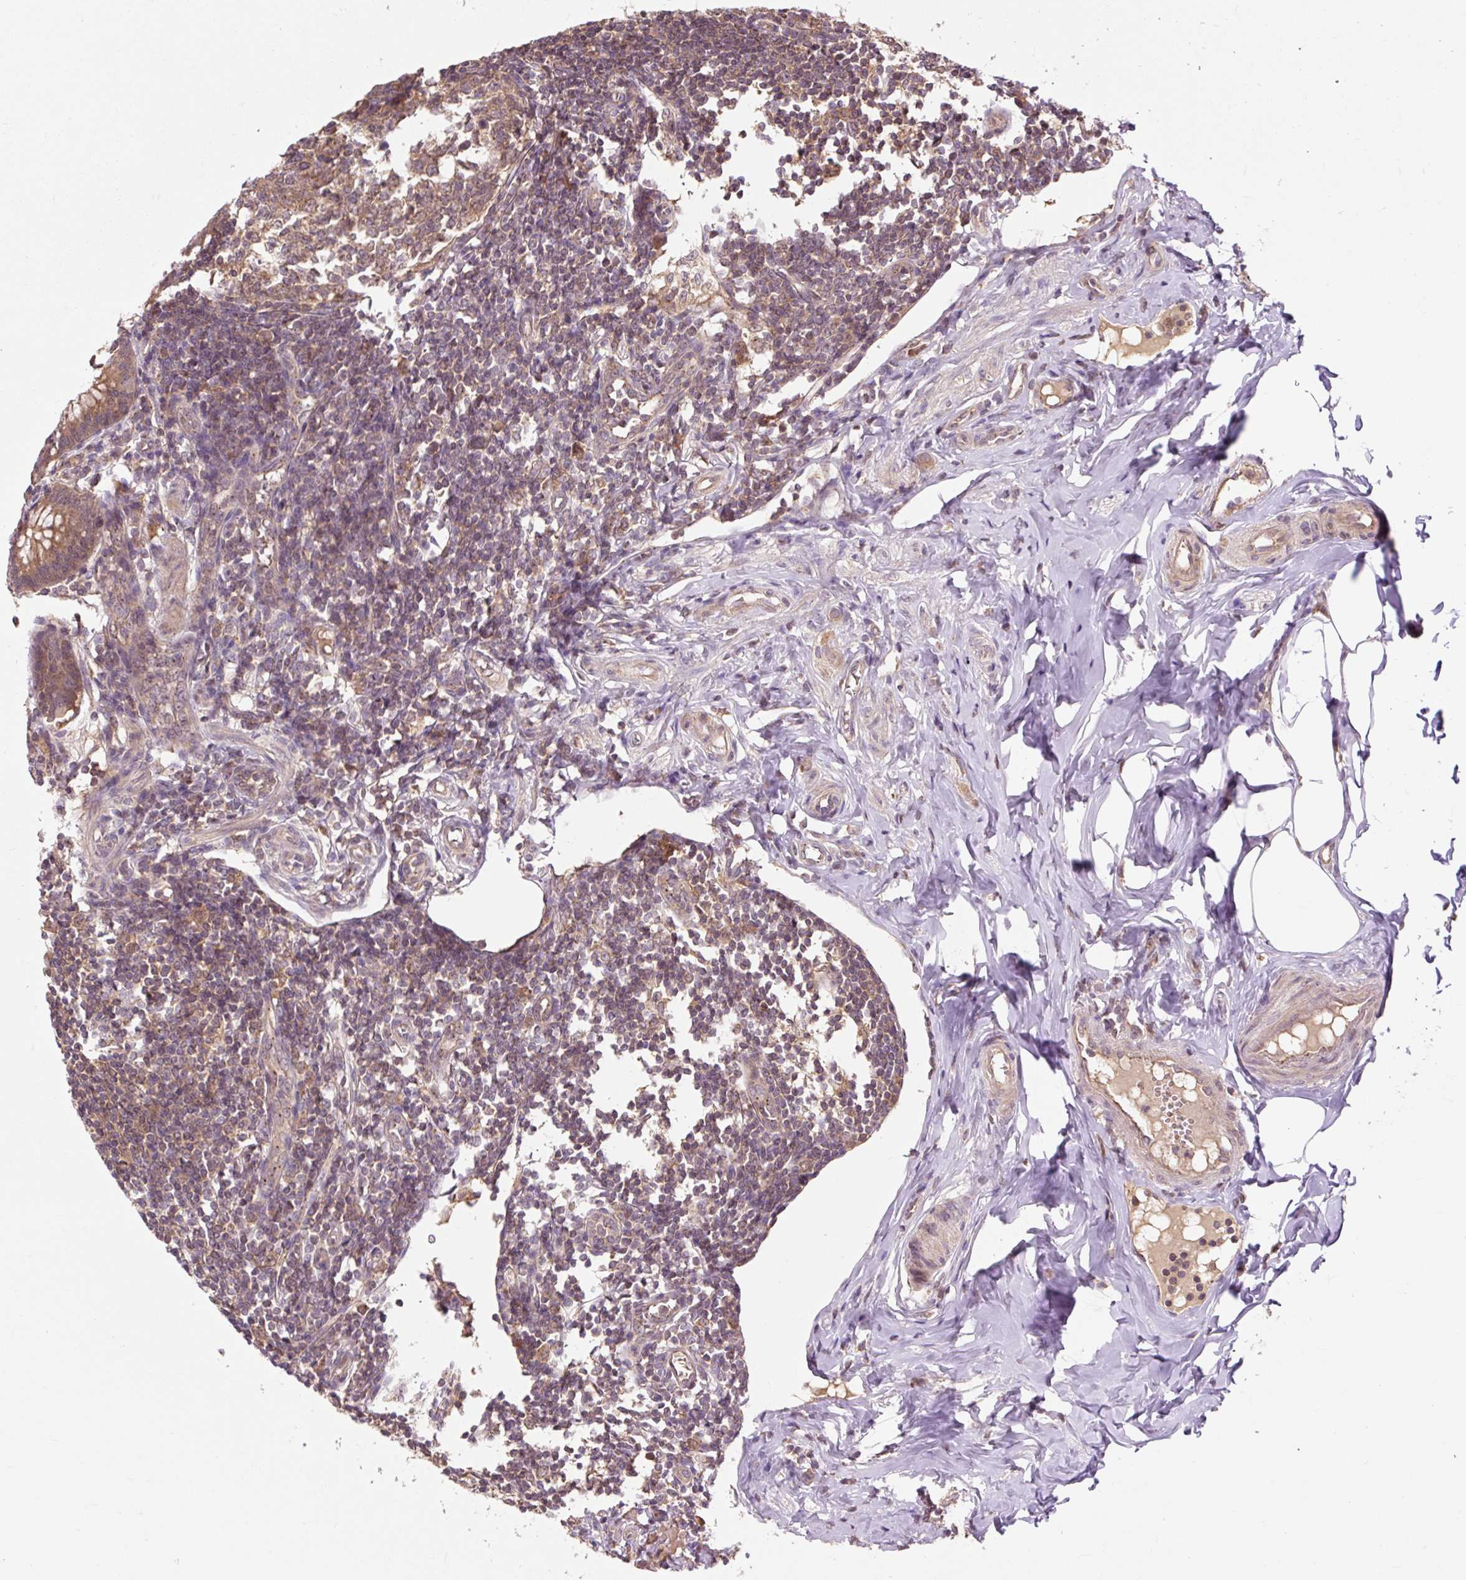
{"staining": {"intensity": "moderate", "quantity": ">75%", "location": "cytoplasmic/membranous"}, "tissue": "appendix", "cell_type": "Glandular cells", "image_type": "normal", "snomed": [{"axis": "morphology", "description": "Normal tissue, NOS"}, {"axis": "topography", "description": "Appendix"}], "caption": "Appendix stained for a protein demonstrates moderate cytoplasmic/membranous positivity in glandular cells. (DAB (3,3'-diaminobenzidine) = brown stain, brightfield microscopy at high magnification).", "gene": "MMS19", "patient": {"sex": "female", "age": 33}}